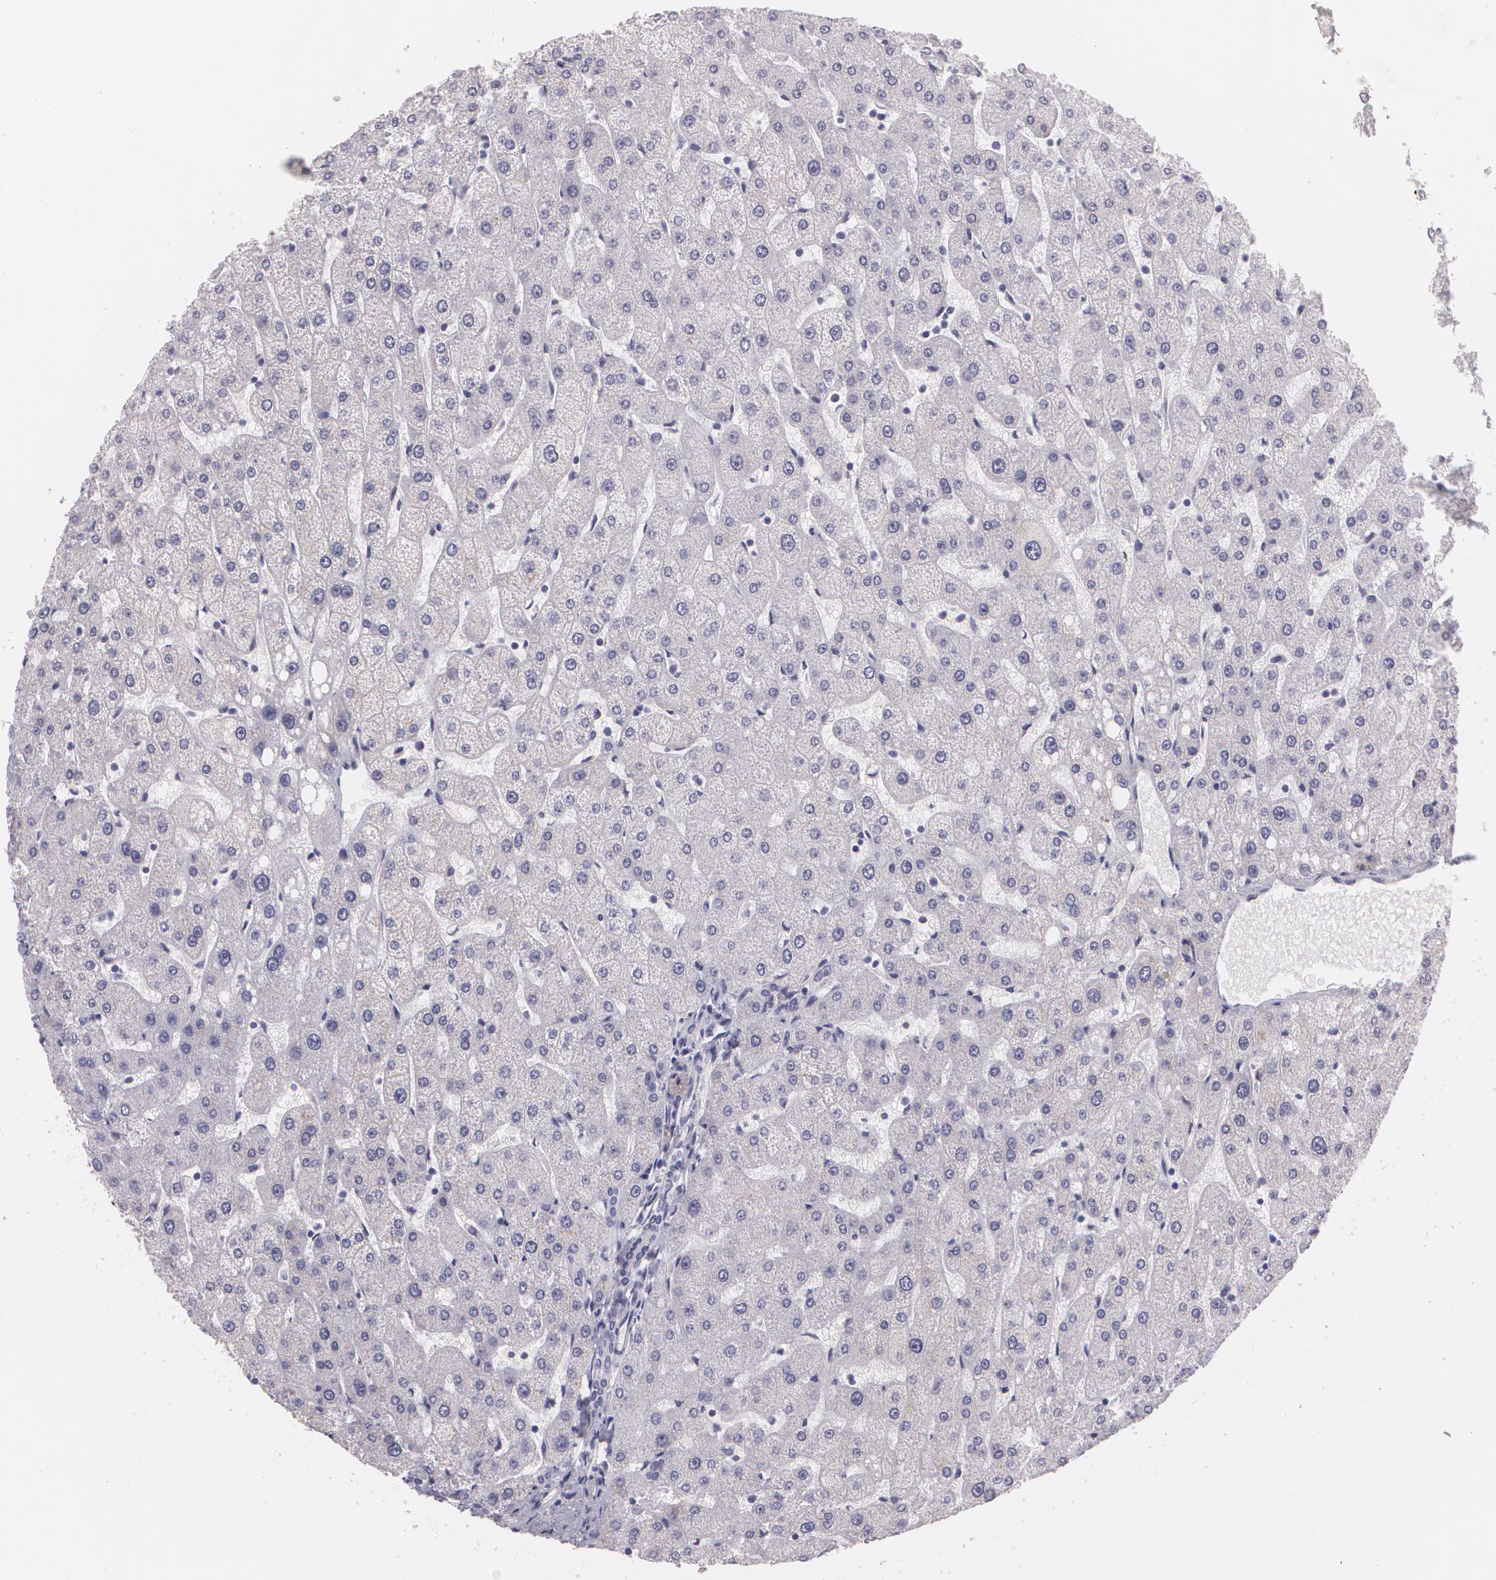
{"staining": {"intensity": "negative", "quantity": "none", "location": "none"}, "tissue": "liver", "cell_type": "Cholangiocytes", "image_type": "normal", "snomed": [{"axis": "morphology", "description": "Normal tissue, NOS"}, {"axis": "topography", "description": "Liver"}], "caption": "Human liver stained for a protein using IHC demonstrates no expression in cholangiocytes.", "gene": "MAP2", "patient": {"sex": "male", "age": 67}}